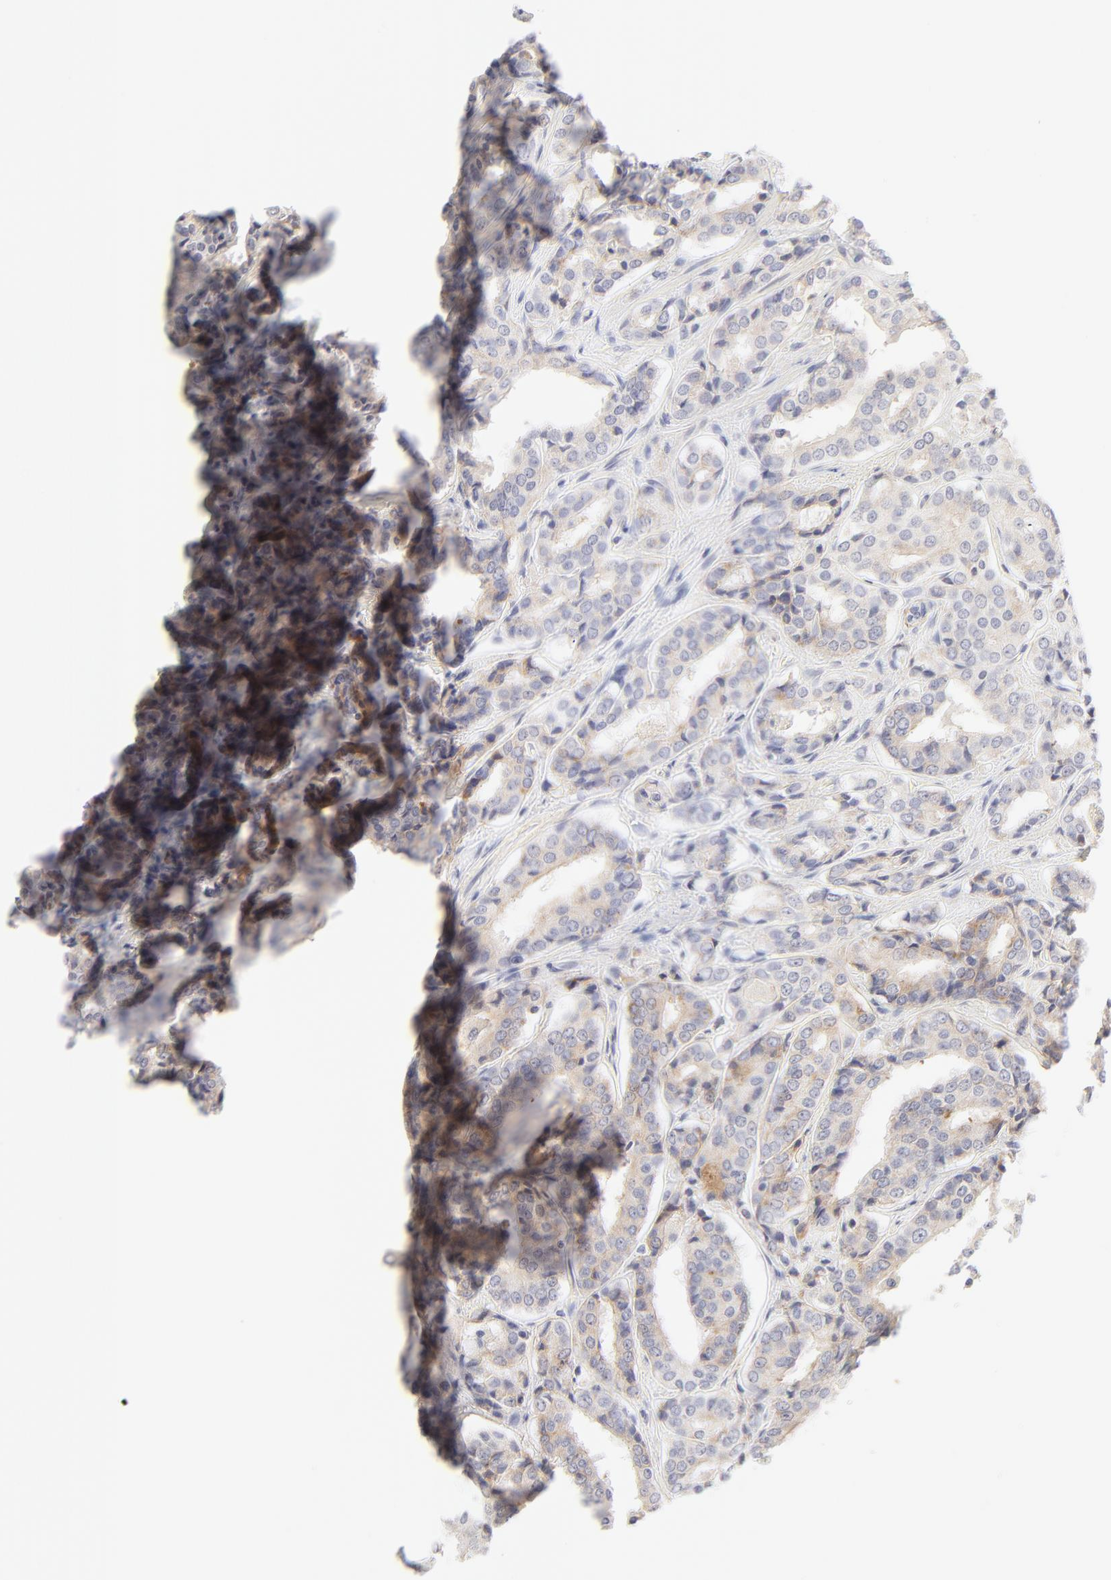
{"staining": {"intensity": "moderate", "quantity": "25%-75%", "location": "cytoplasmic/membranous"}, "tissue": "prostate cancer", "cell_type": "Tumor cells", "image_type": "cancer", "snomed": [{"axis": "morphology", "description": "Adenocarcinoma, Medium grade"}, {"axis": "topography", "description": "Prostate"}], "caption": "Immunohistochemistry staining of prostate cancer, which exhibits medium levels of moderate cytoplasmic/membranous staining in about 25%-75% of tumor cells indicating moderate cytoplasmic/membranous protein expression. The staining was performed using DAB (brown) for protein detection and nuclei were counterstained in hematoxylin (blue).", "gene": "NPNT", "patient": {"sex": "male", "age": 60}}